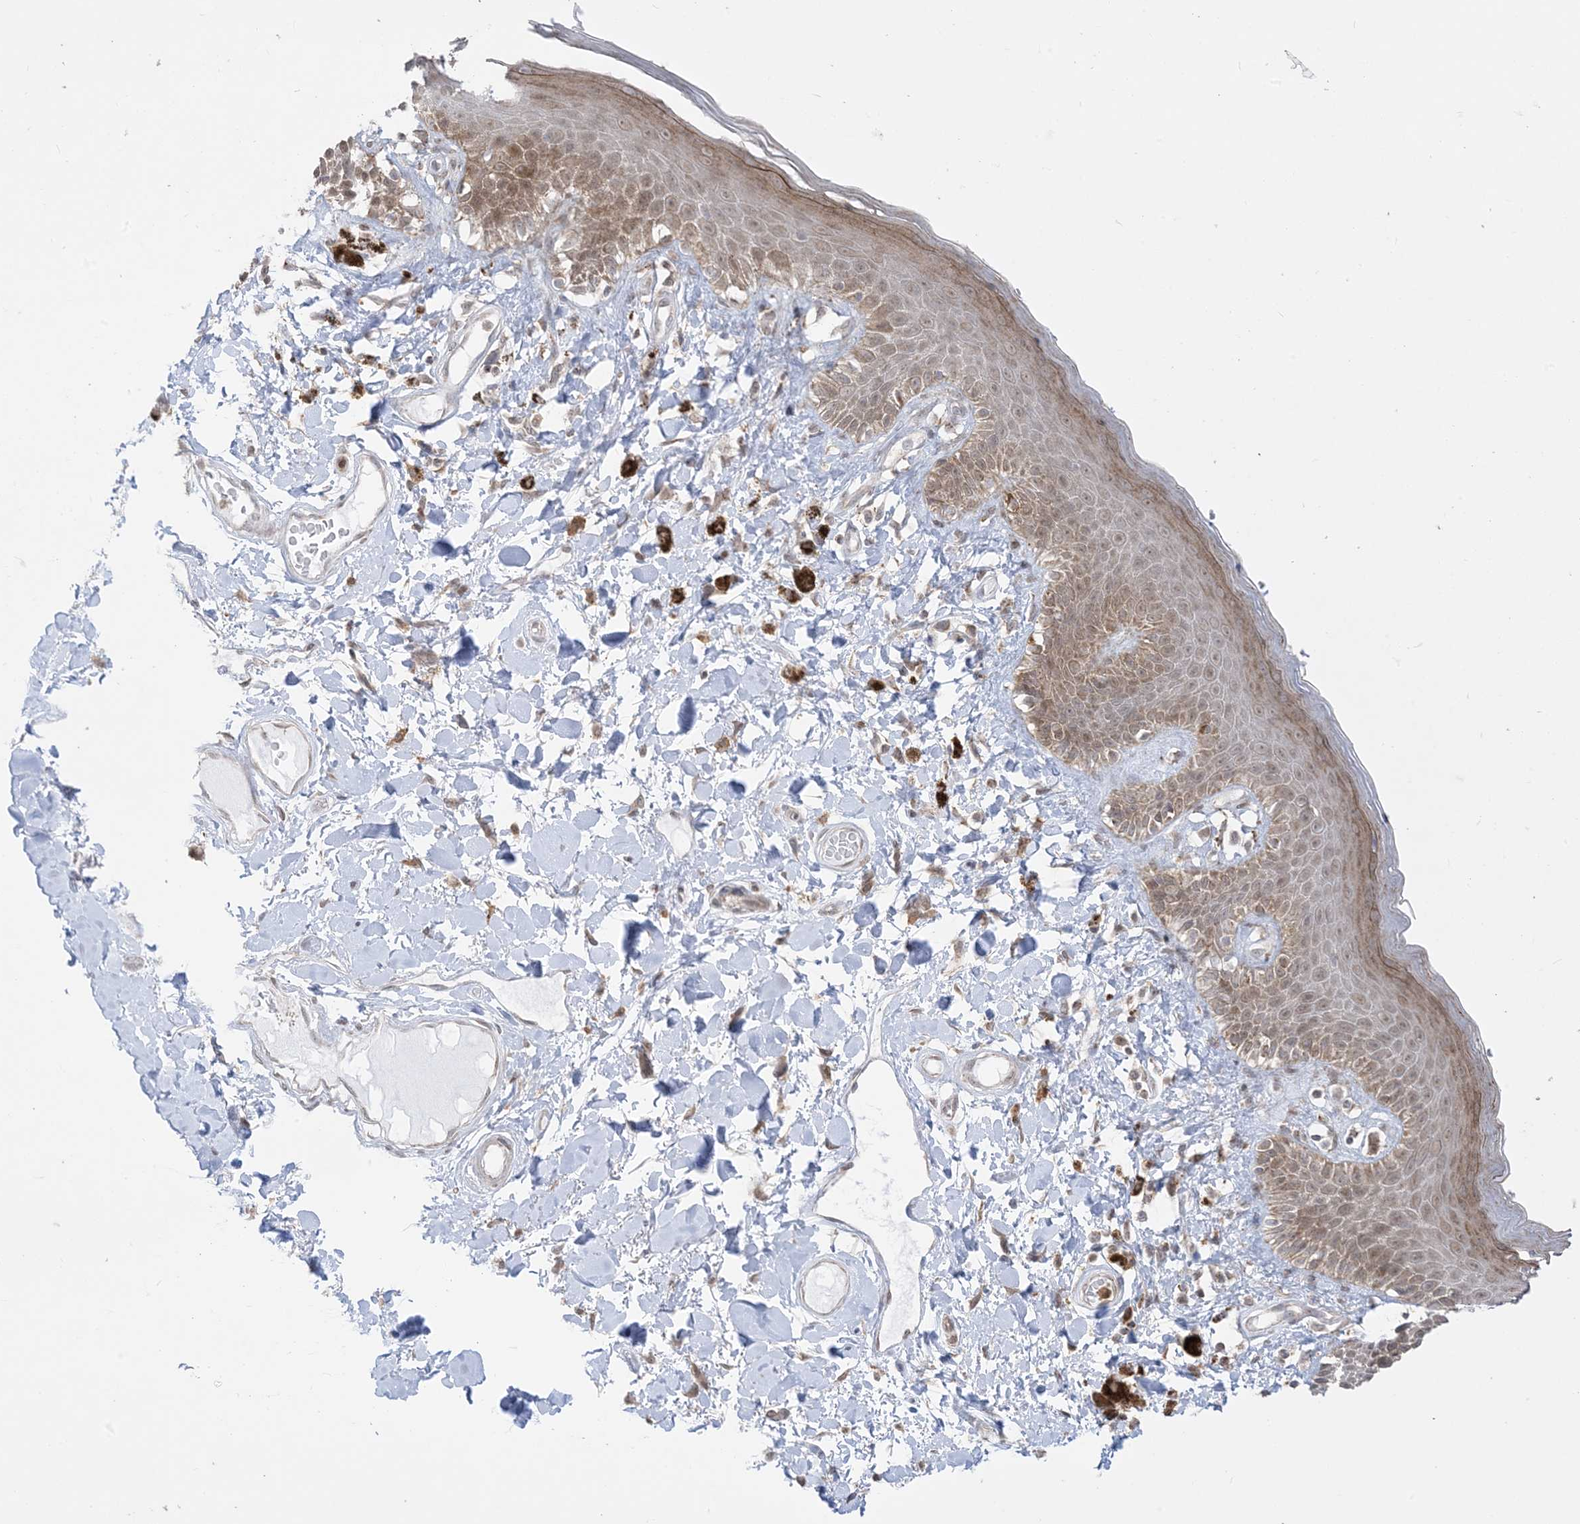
{"staining": {"intensity": "moderate", "quantity": "25%-75%", "location": "cytoplasmic/membranous"}, "tissue": "skin", "cell_type": "Epidermal cells", "image_type": "normal", "snomed": [{"axis": "morphology", "description": "Normal tissue, NOS"}, {"axis": "topography", "description": "Anal"}], "caption": "The image reveals staining of normal skin, revealing moderate cytoplasmic/membranous protein expression (brown color) within epidermal cells.", "gene": "KANSL3", "patient": {"sex": "female", "age": 78}}